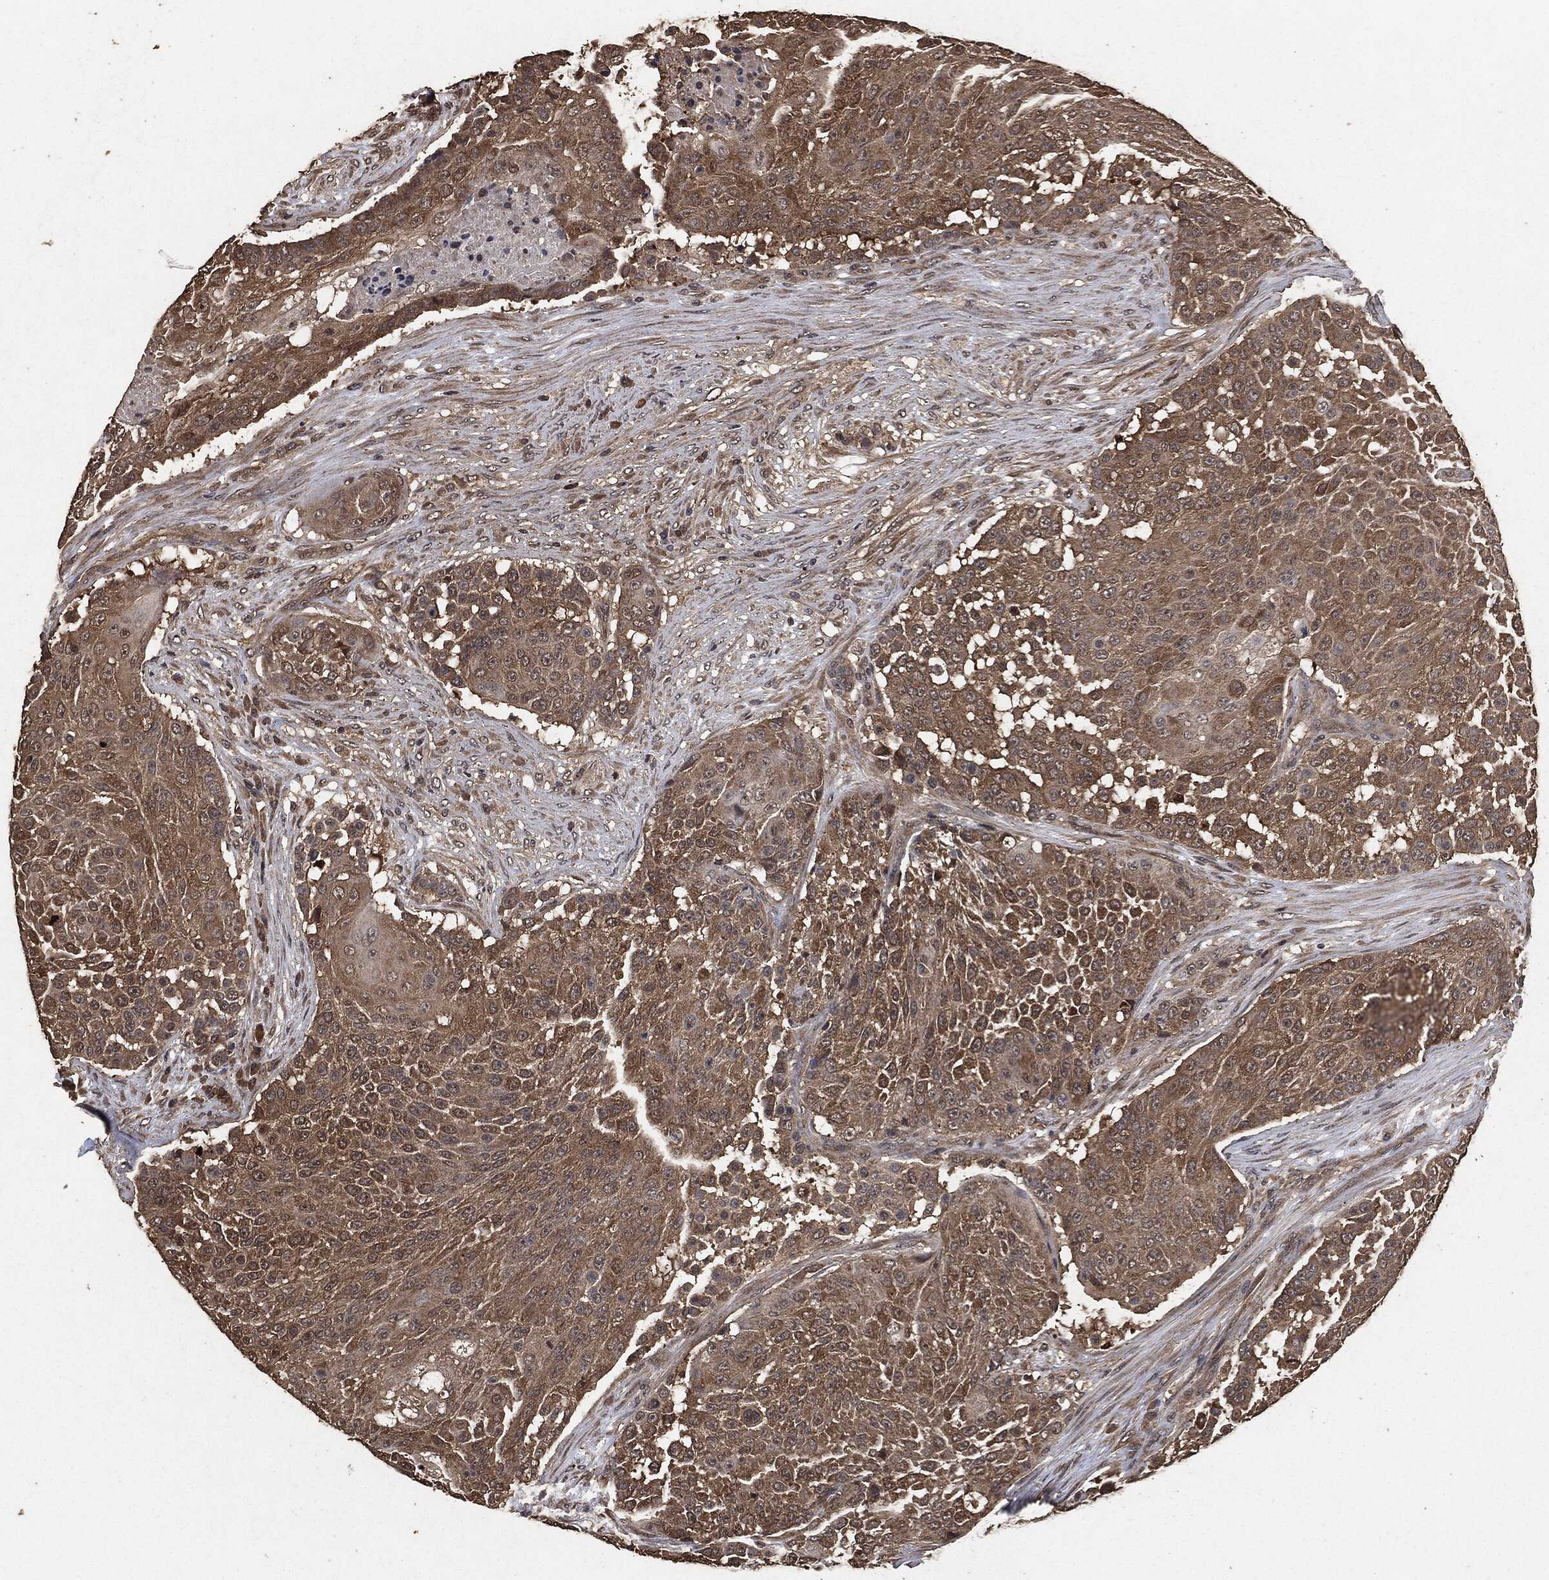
{"staining": {"intensity": "moderate", "quantity": ">75%", "location": "cytoplasmic/membranous"}, "tissue": "urothelial cancer", "cell_type": "Tumor cells", "image_type": "cancer", "snomed": [{"axis": "morphology", "description": "Urothelial carcinoma, High grade"}, {"axis": "topography", "description": "Urinary bladder"}], "caption": "Protein analysis of urothelial carcinoma (high-grade) tissue shows moderate cytoplasmic/membranous positivity in about >75% of tumor cells.", "gene": "AKT1S1", "patient": {"sex": "female", "age": 63}}